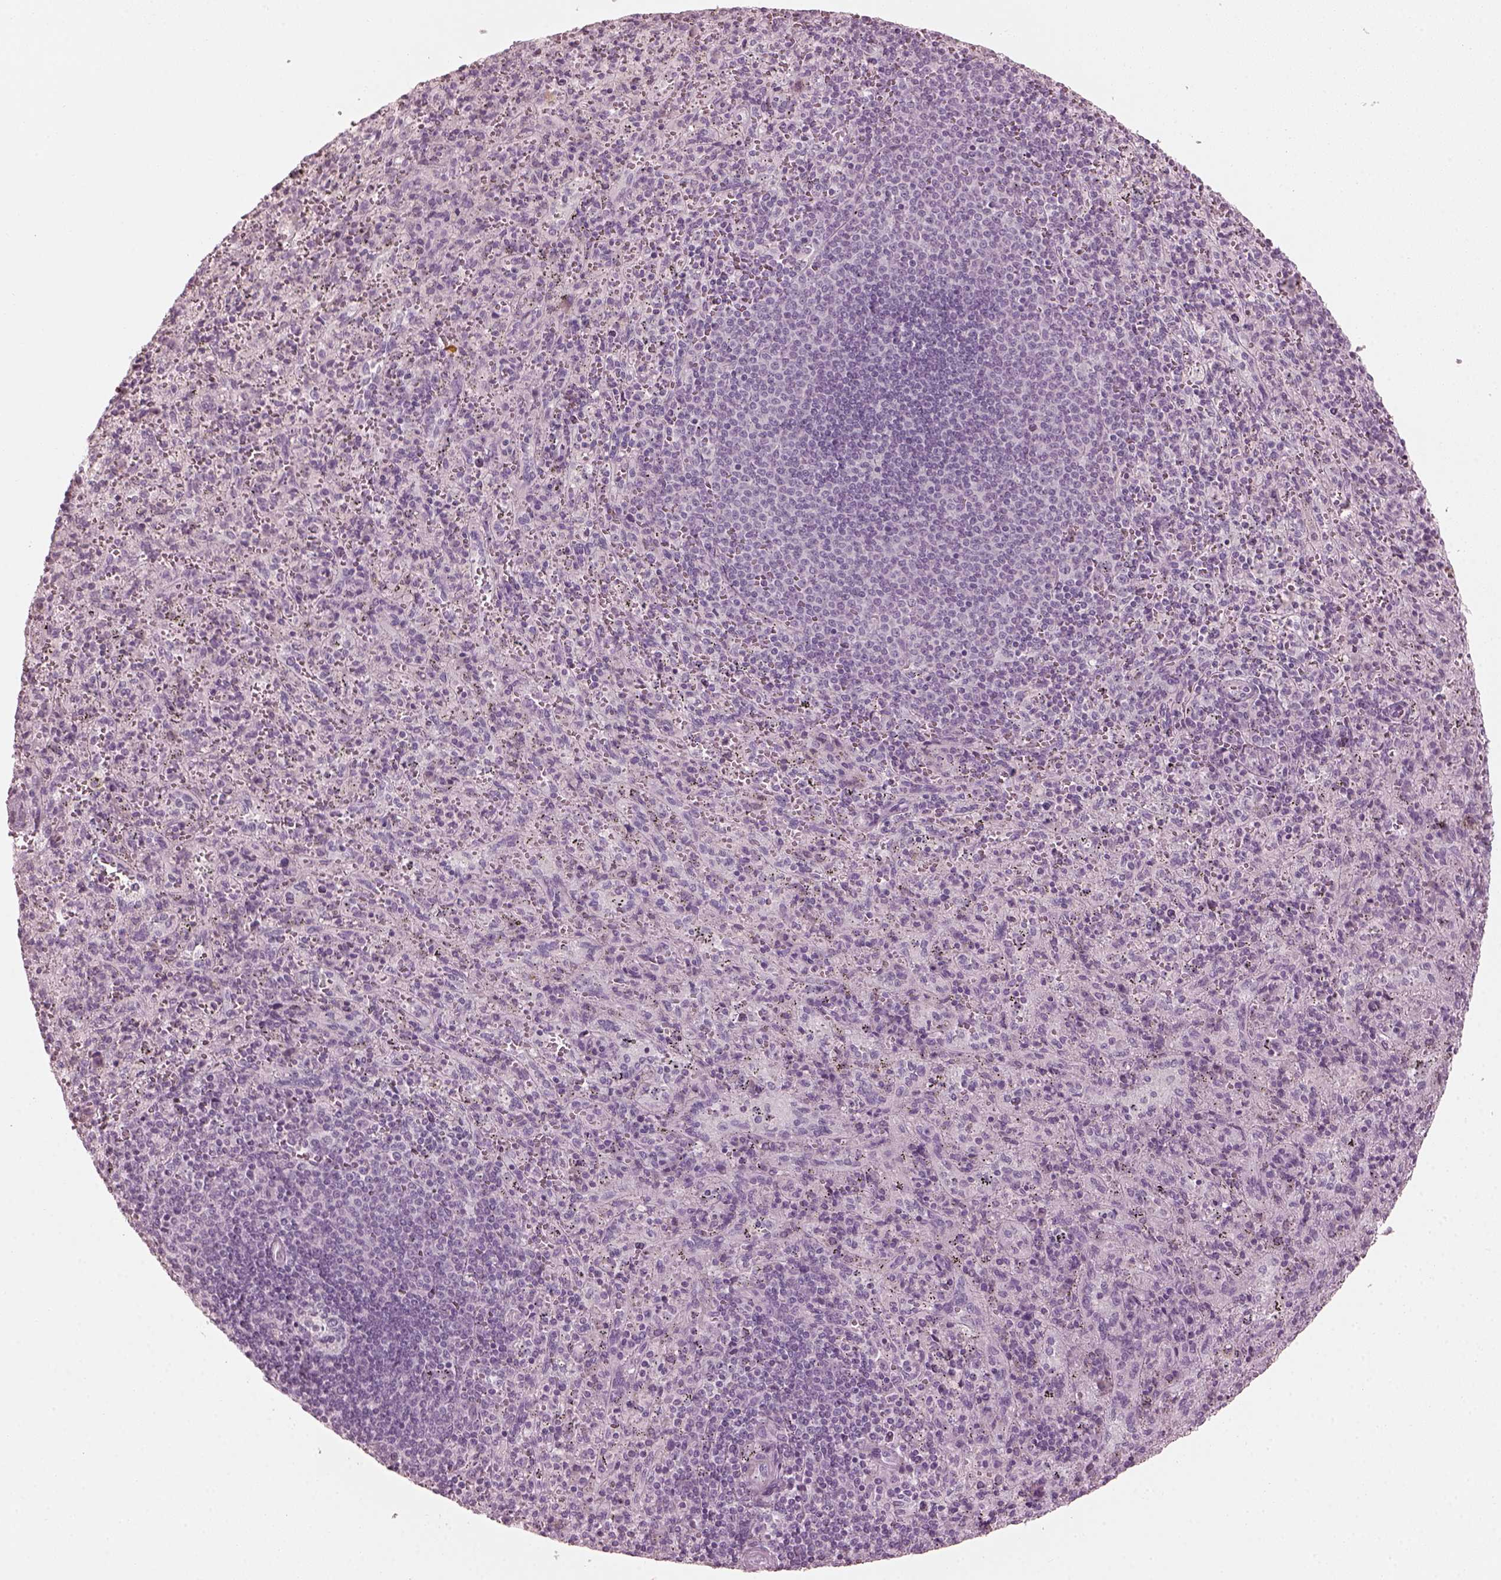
{"staining": {"intensity": "negative", "quantity": "none", "location": "none"}, "tissue": "spleen", "cell_type": "Cells in red pulp", "image_type": "normal", "snomed": [{"axis": "morphology", "description": "Normal tissue, NOS"}, {"axis": "topography", "description": "Spleen"}], "caption": "The micrograph exhibits no significant staining in cells in red pulp of spleen. (DAB immunohistochemistry (IHC), high magnification).", "gene": "SAXO2", "patient": {"sex": "male", "age": 57}}